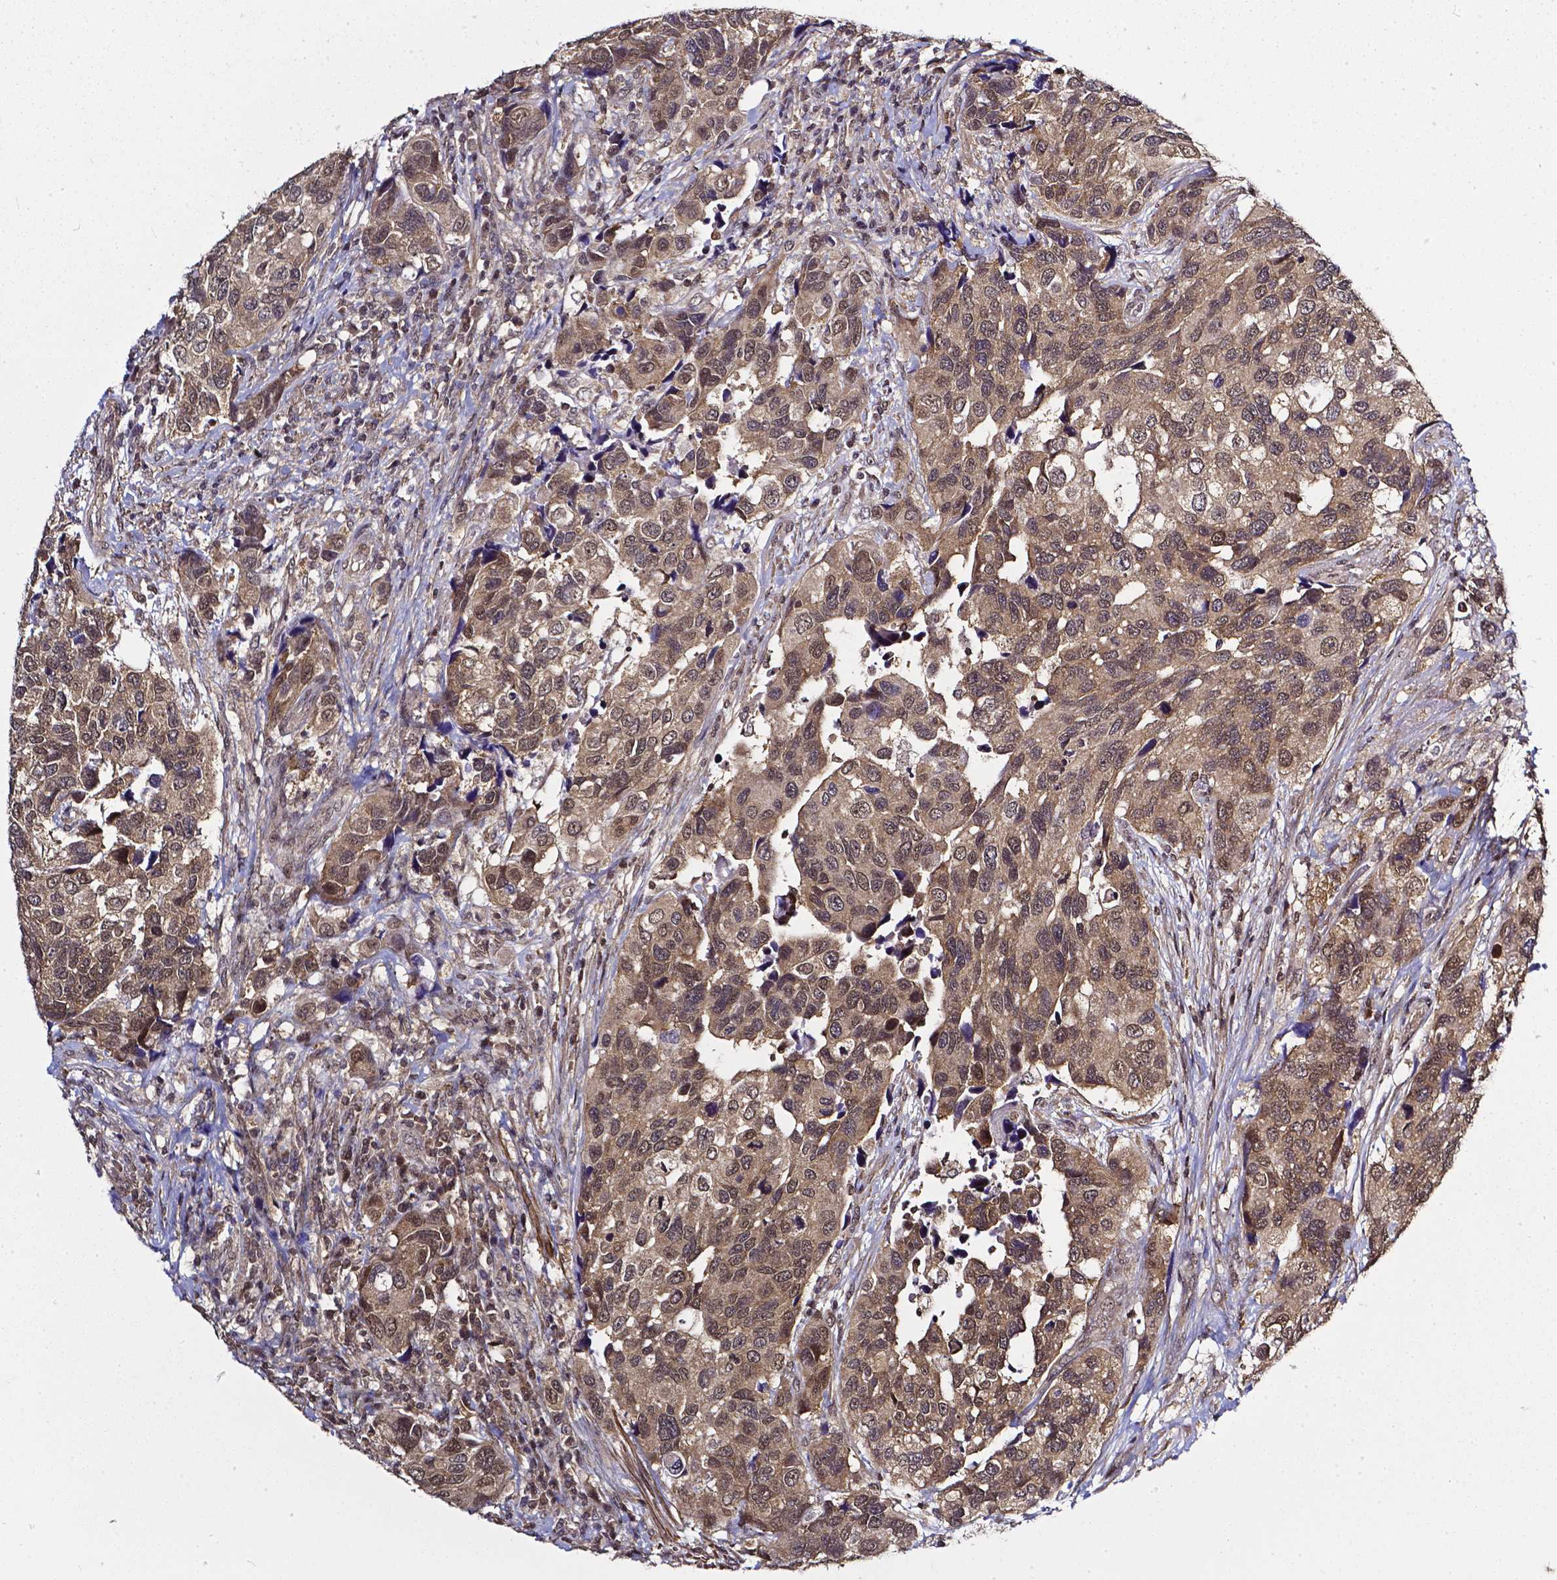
{"staining": {"intensity": "weak", "quantity": ">75%", "location": "cytoplasmic/membranous,nuclear"}, "tissue": "urothelial cancer", "cell_type": "Tumor cells", "image_type": "cancer", "snomed": [{"axis": "morphology", "description": "Urothelial carcinoma, High grade"}, {"axis": "topography", "description": "Urinary bladder"}], "caption": "The image displays immunohistochemical staining of urothelial cancer. There is weak cytoplasmic/membranous and nuclear positivity is seen in approximately >75% of tumor cells.", "gene": "OTUB1", "patient": {"sex": "male", "age": 60}}